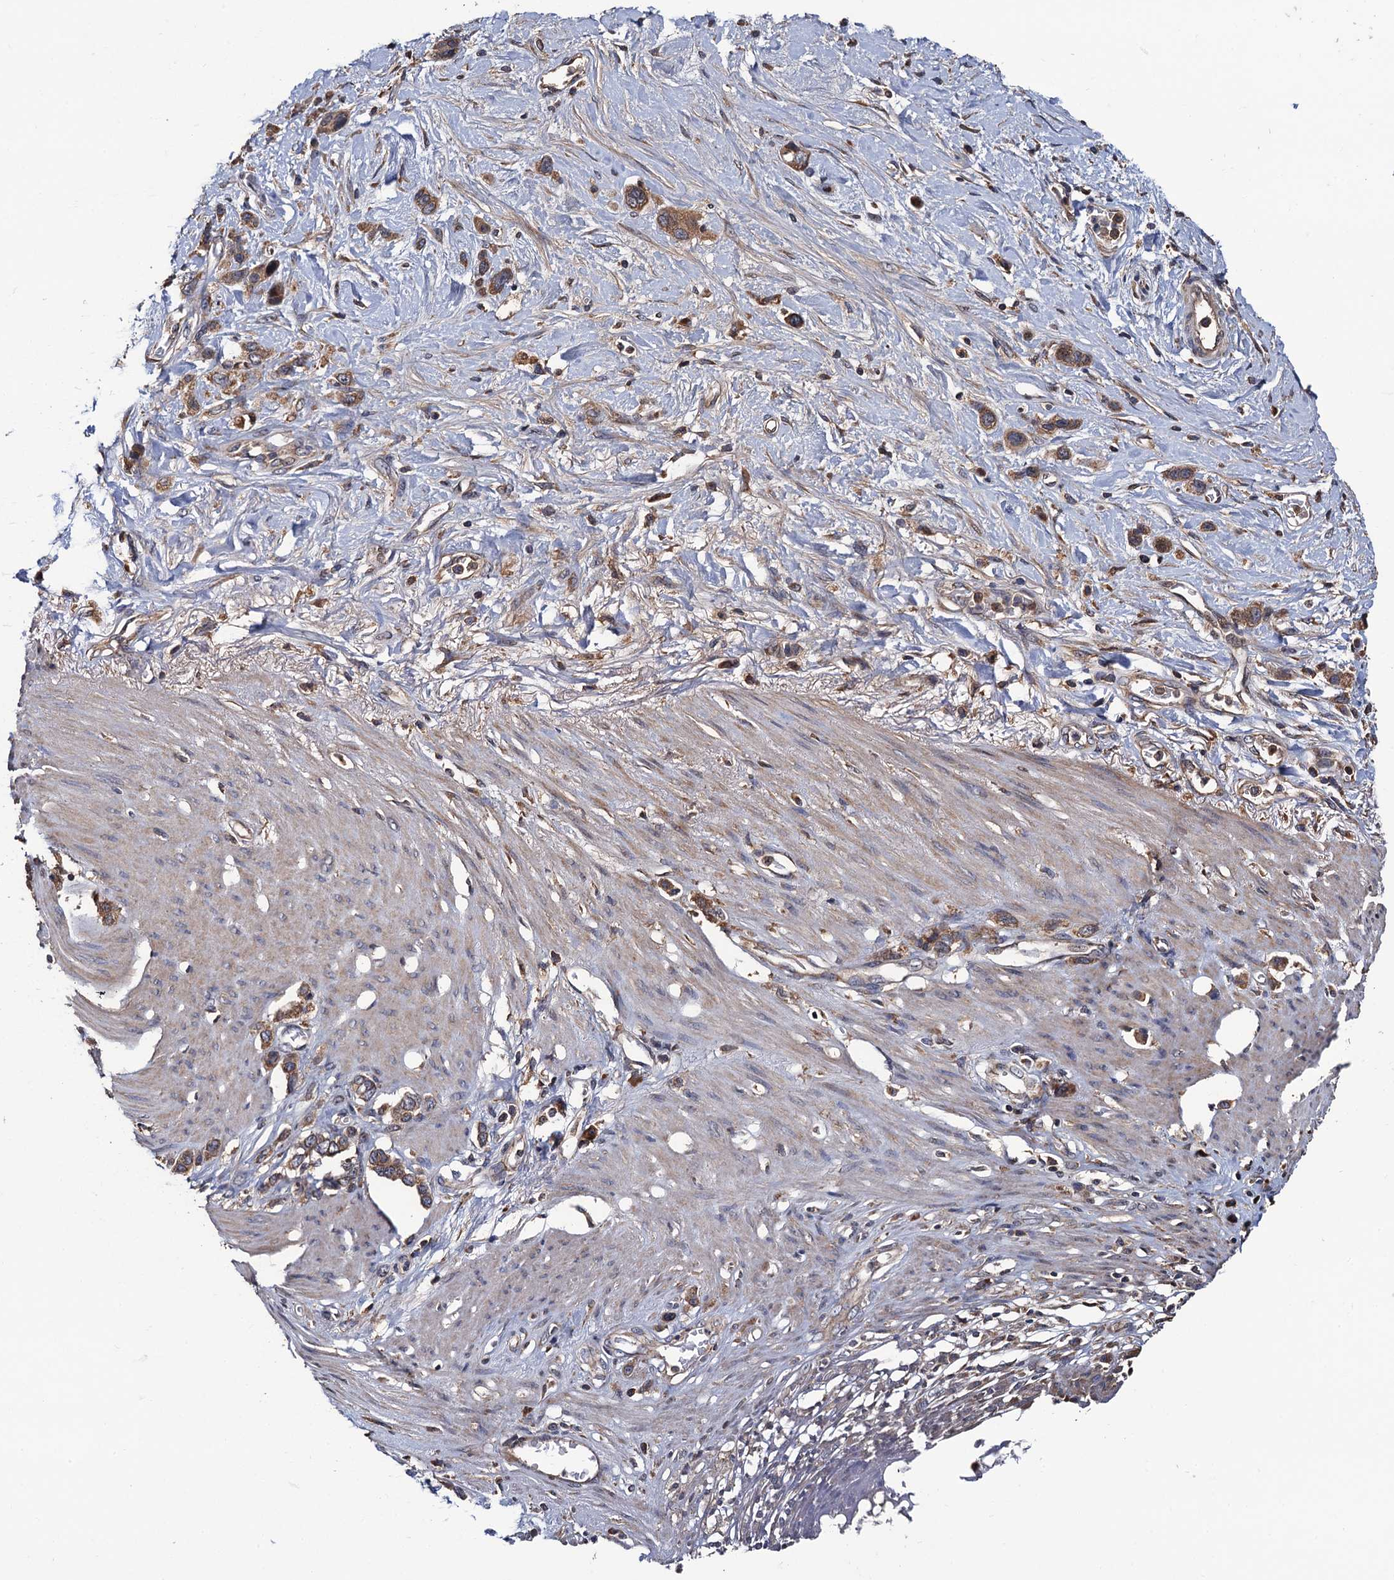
{"staining": {"intensity": "moderate", "quantity": ">75%", "location": "cytoplasmic/membranous"}, "tissue": "stomach cancer", "cell_type": "Tumor cells", "image_type": "cancer", "snomed": [{"axis": "morphology", "description": "Adenocarcinoma, NOS"}, {"axis": "morphology", "description": "Adenocarcinoma, High grade"}, {"axis": "topography", "description": "Stomach, upper"}, {"axis": "topography", "description": "Stomach, lower"}], "caption": "Immunohistochemical staining of high-grade adenocarcinoma (stomach) exhibits medium levels of moderate cytoplasmic/membranous protein positivity in about >75% of tumor cells.", "gene": "RGS11", "patient": {"sex": "female", "age": 65}}